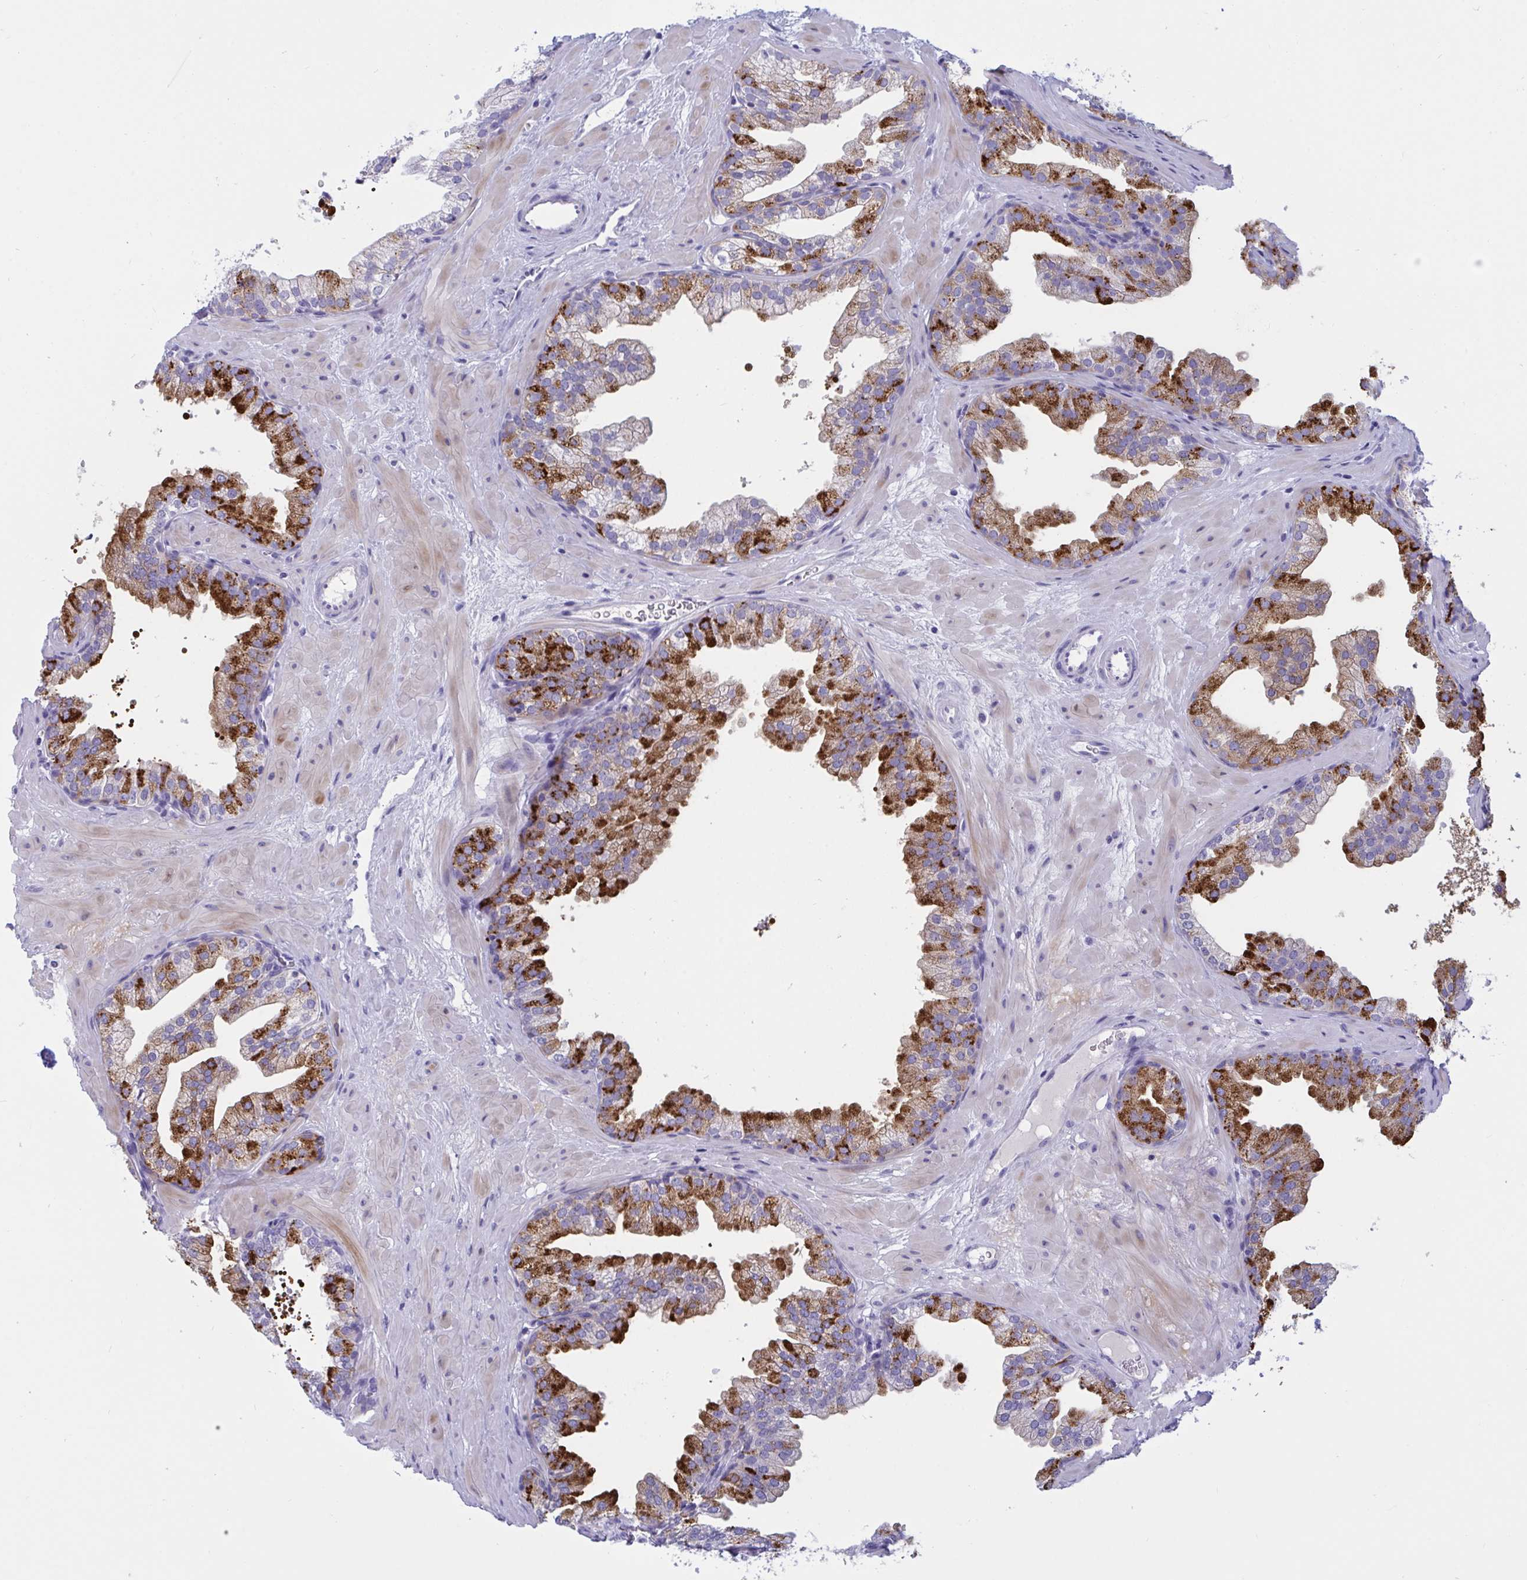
{"staining": {"intensity": "strong", "quantity": "<25%", "location": "cytoplasmic/membranous"}, "tissue": "prostate", "cell_type": "Glandular cells", "image_type": "normal", "snomed": [{"axis": "morphology", "description": "Normal tissue, NOS"}, {"axis": "topography", "description": "Prostate"}], "caption": "Normal prostate reveals strong cytoplasmic/membranous positivity in about <25% of glandular cells, visualized by immunohistochemistry. Immunohistochemistry (ihc) stains the protein of interest in brown and the nuclei are stained blue.", "gene": "OXLD1", "patient": {"sex": "male", "age": 37}}